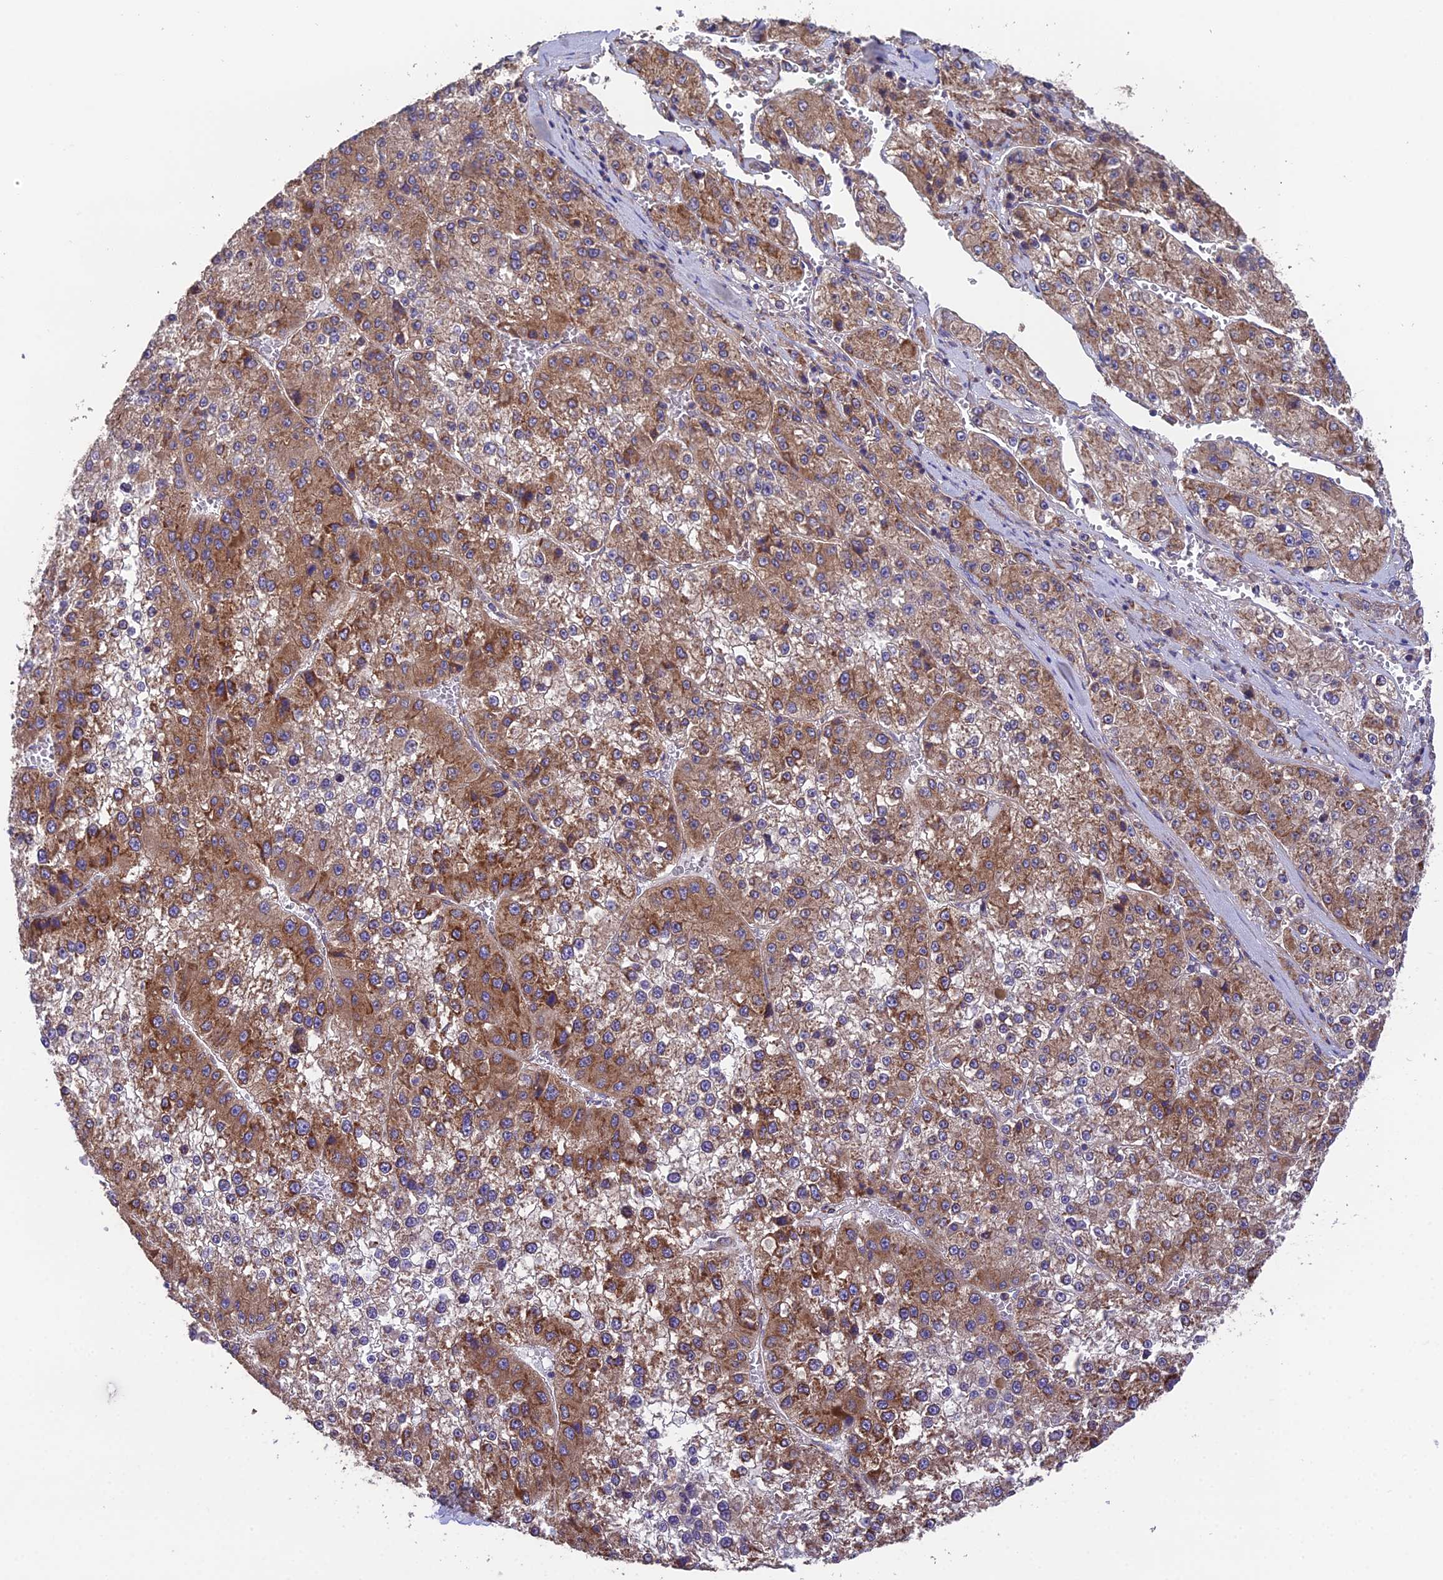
{"staining": {"intensity": "strong", "quantity": ">75%", "location": "cytoplasmic/membranous"}, "tissue": "liver cancer", "cell_type": "Tumor cells", "image_type": "cancer", "snomed": [{"axis": "morphology", "description": "Carcinoma, Hepatocellular, NOS"}, {"axis": "topography", "description": "Liver"}], "caption": "A high-resolution micrograph shows immunohistochemistry (IHC) staining of liver cancer (hepatocellular carcinoma), which shows strong cytoplasmic/membranous staining in about >75% of tumor cells.", "gene": "BLOC1S4", "patient": {"sex": "female", "age": 73}}